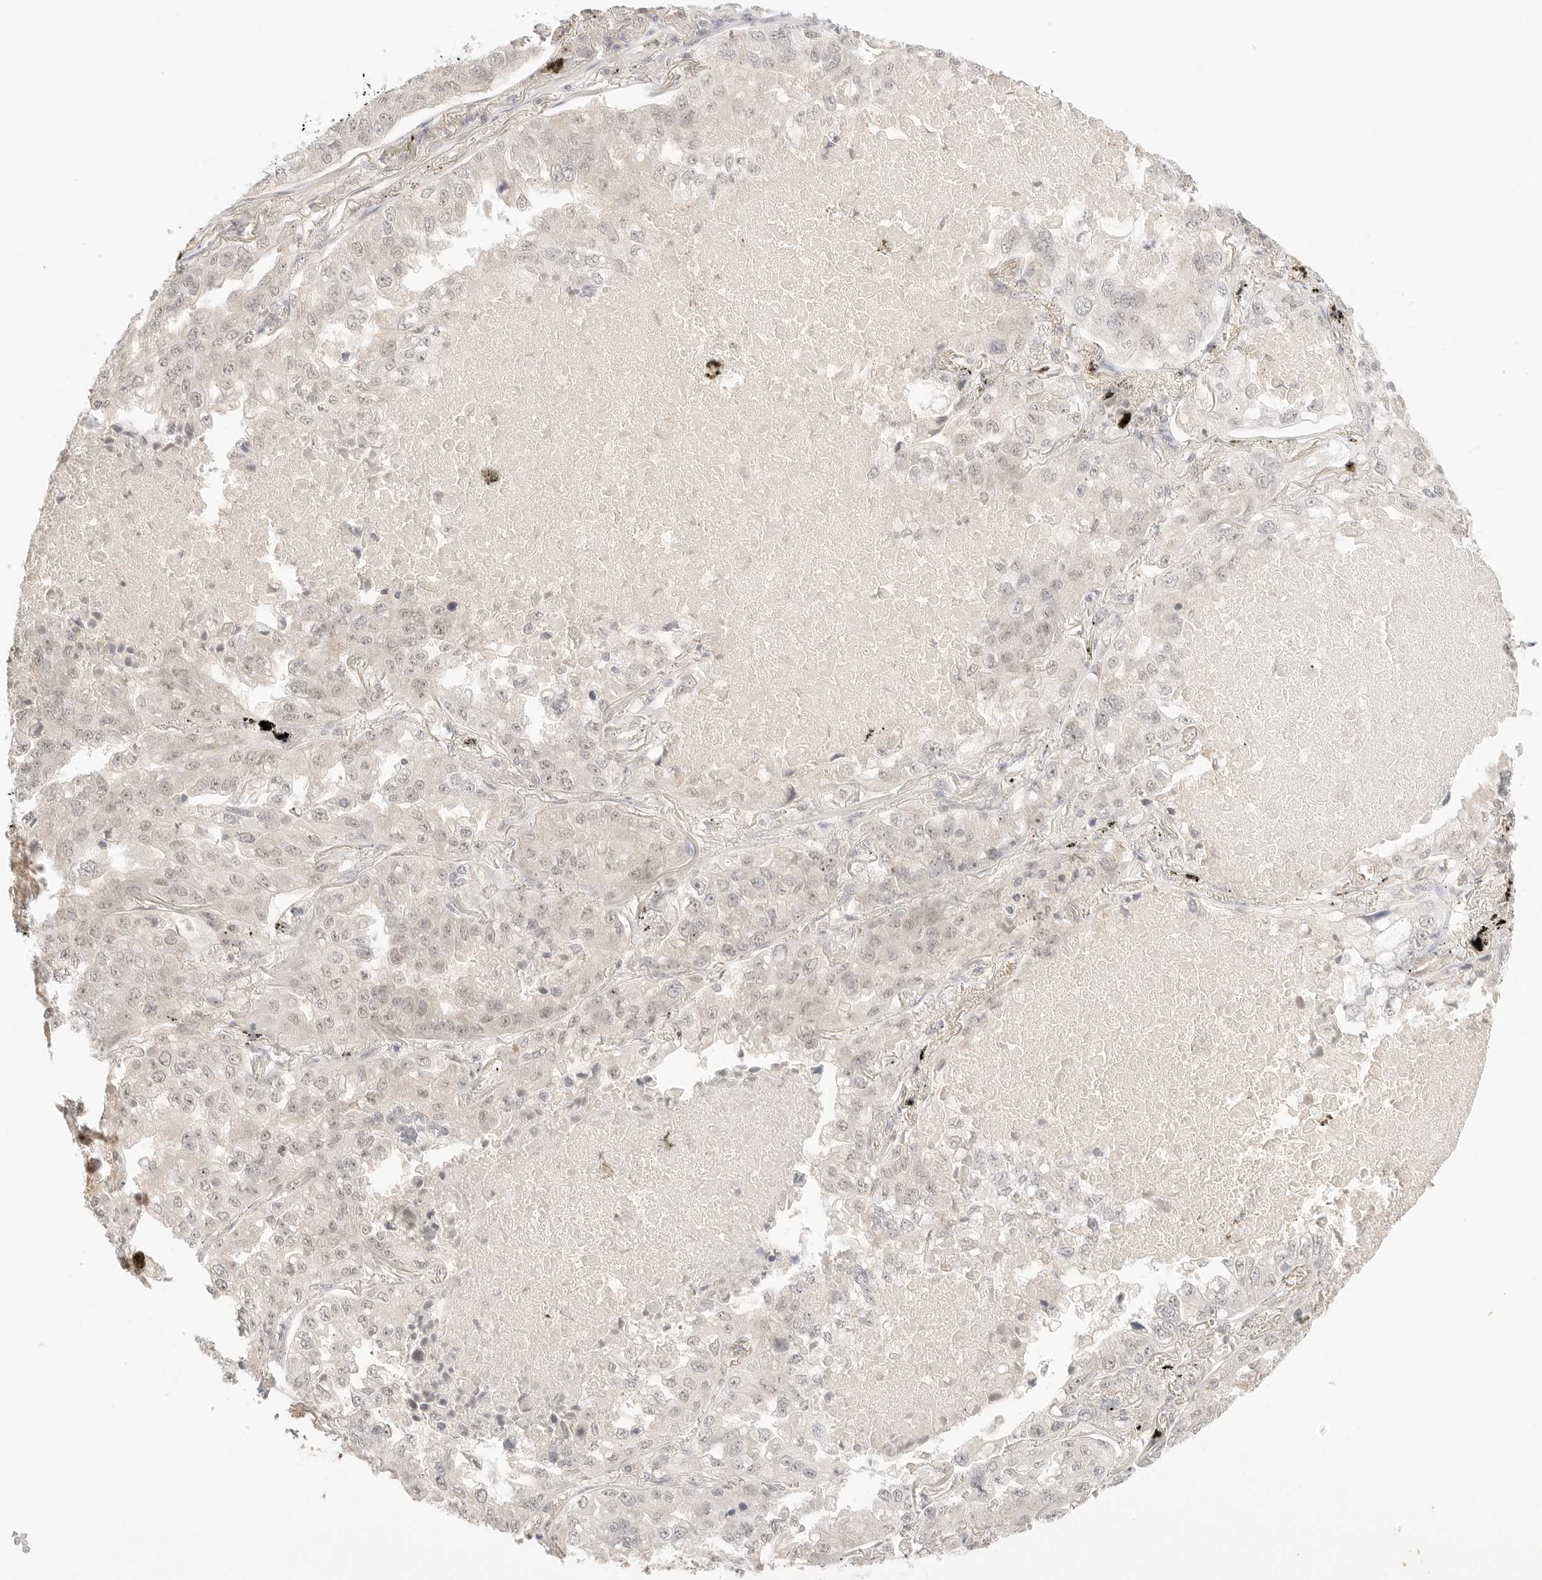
{"staining": {"intensity": "negative", "quantity": "none", "location": "none"}, "tissue": "lung cancer", "cell_type": "Tumor cells", "image_type": "cancer", "snomed": [{"axis": "morphology", "description": "Adenocarcinoma, NOS"}, {"axis": "topography", "description": "Lung"}], "caption": "A high-resolution micrograph shows immunohistochemistry staining of lung cancer (adenocarcinoma), which shows no significant positivity in tumor cells.", "gene": "RPS6KL1", "patient": {"sex": "male", "age": 65}}